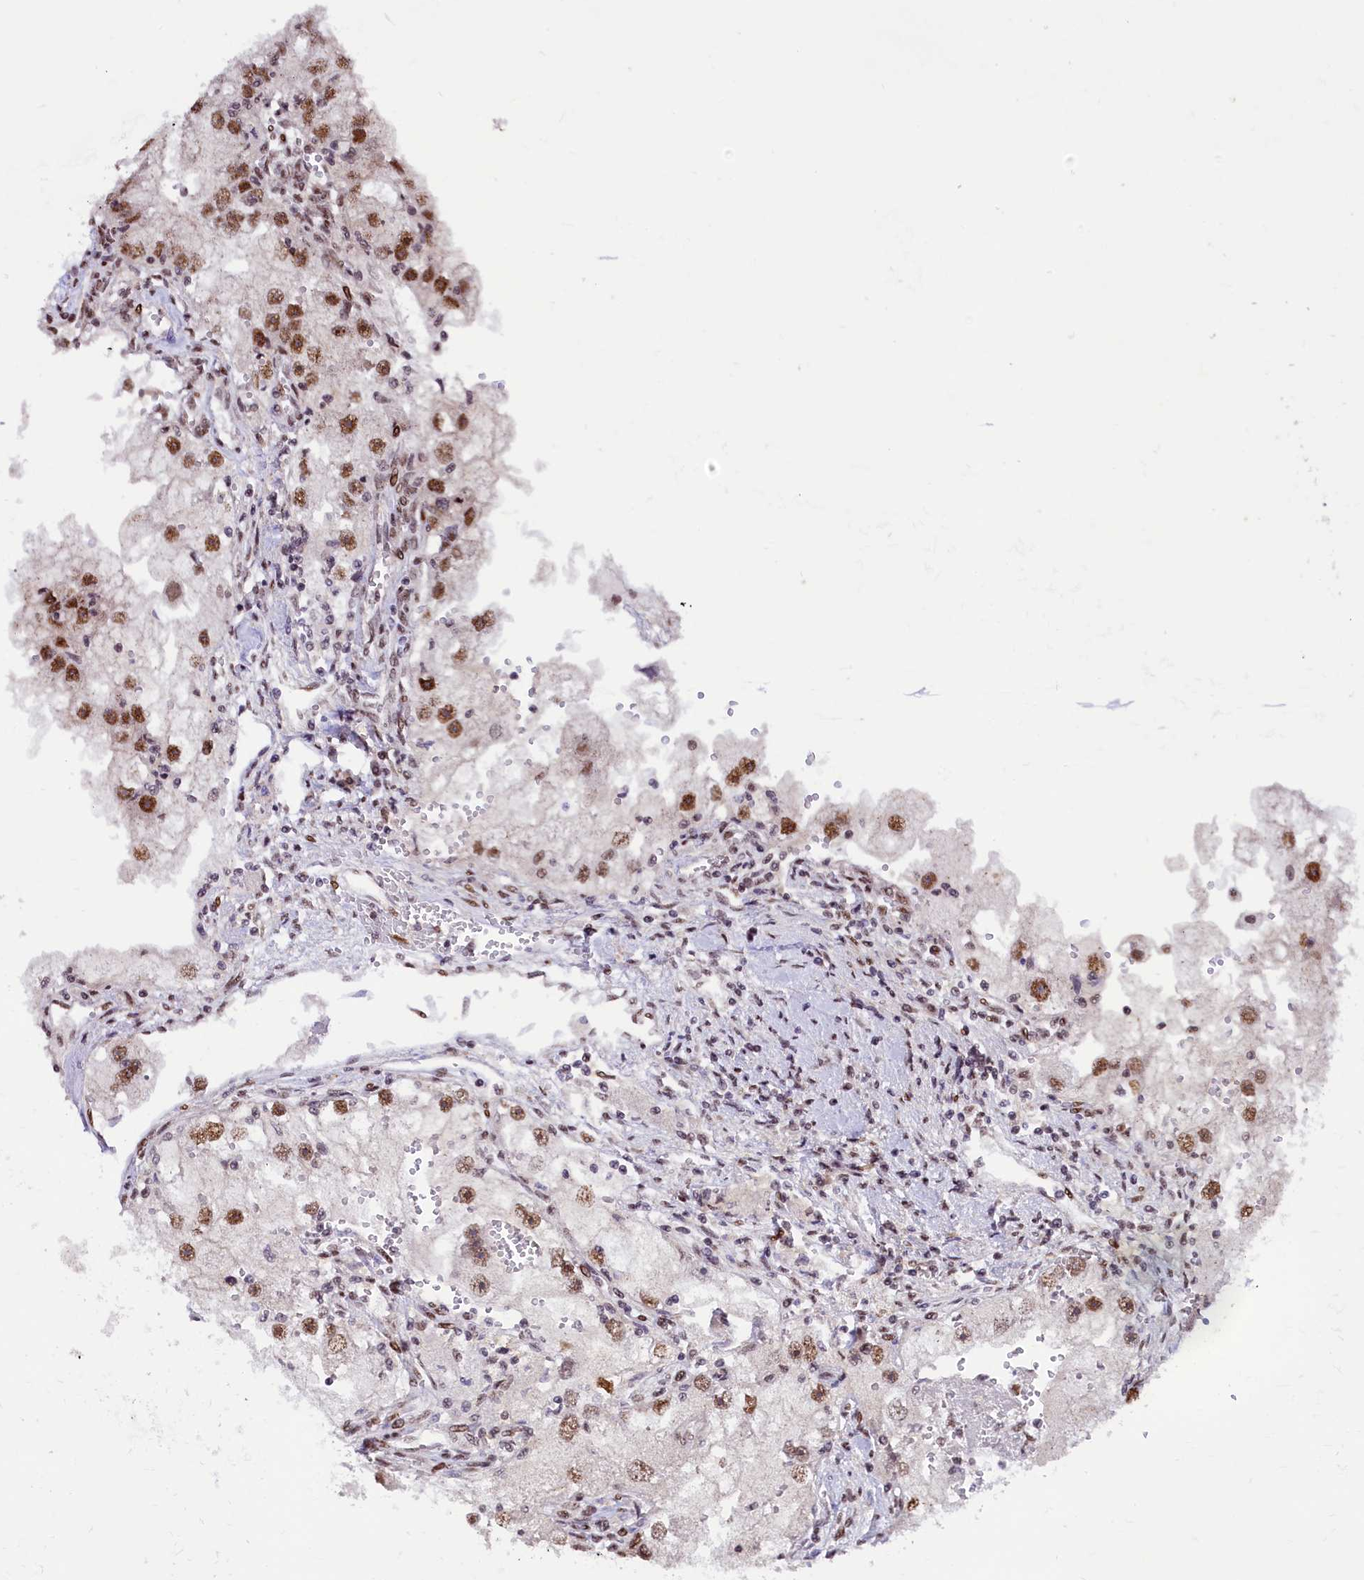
{"staining": {"intensity": "moderate", "quantity": ">75%", "location": "nuclear"}, "tissue": "renal cancer", "cell_type": "Tumor cells", "image_type": "cancer", "snomed": [{"axis": "morphology", "description": "Adenocarcinoma, NOS"}, {"axis": "topography", "description": "Kidney"}], "caption": "Immunohistochemistry (IHC) (DAB) staining of human adenocarcinoma (renal) displays moderate nuclear protein positivity in about >75% of tumor cells.", "gene": "ANKS3", "patient": {"sex": "male", "age": 63}}